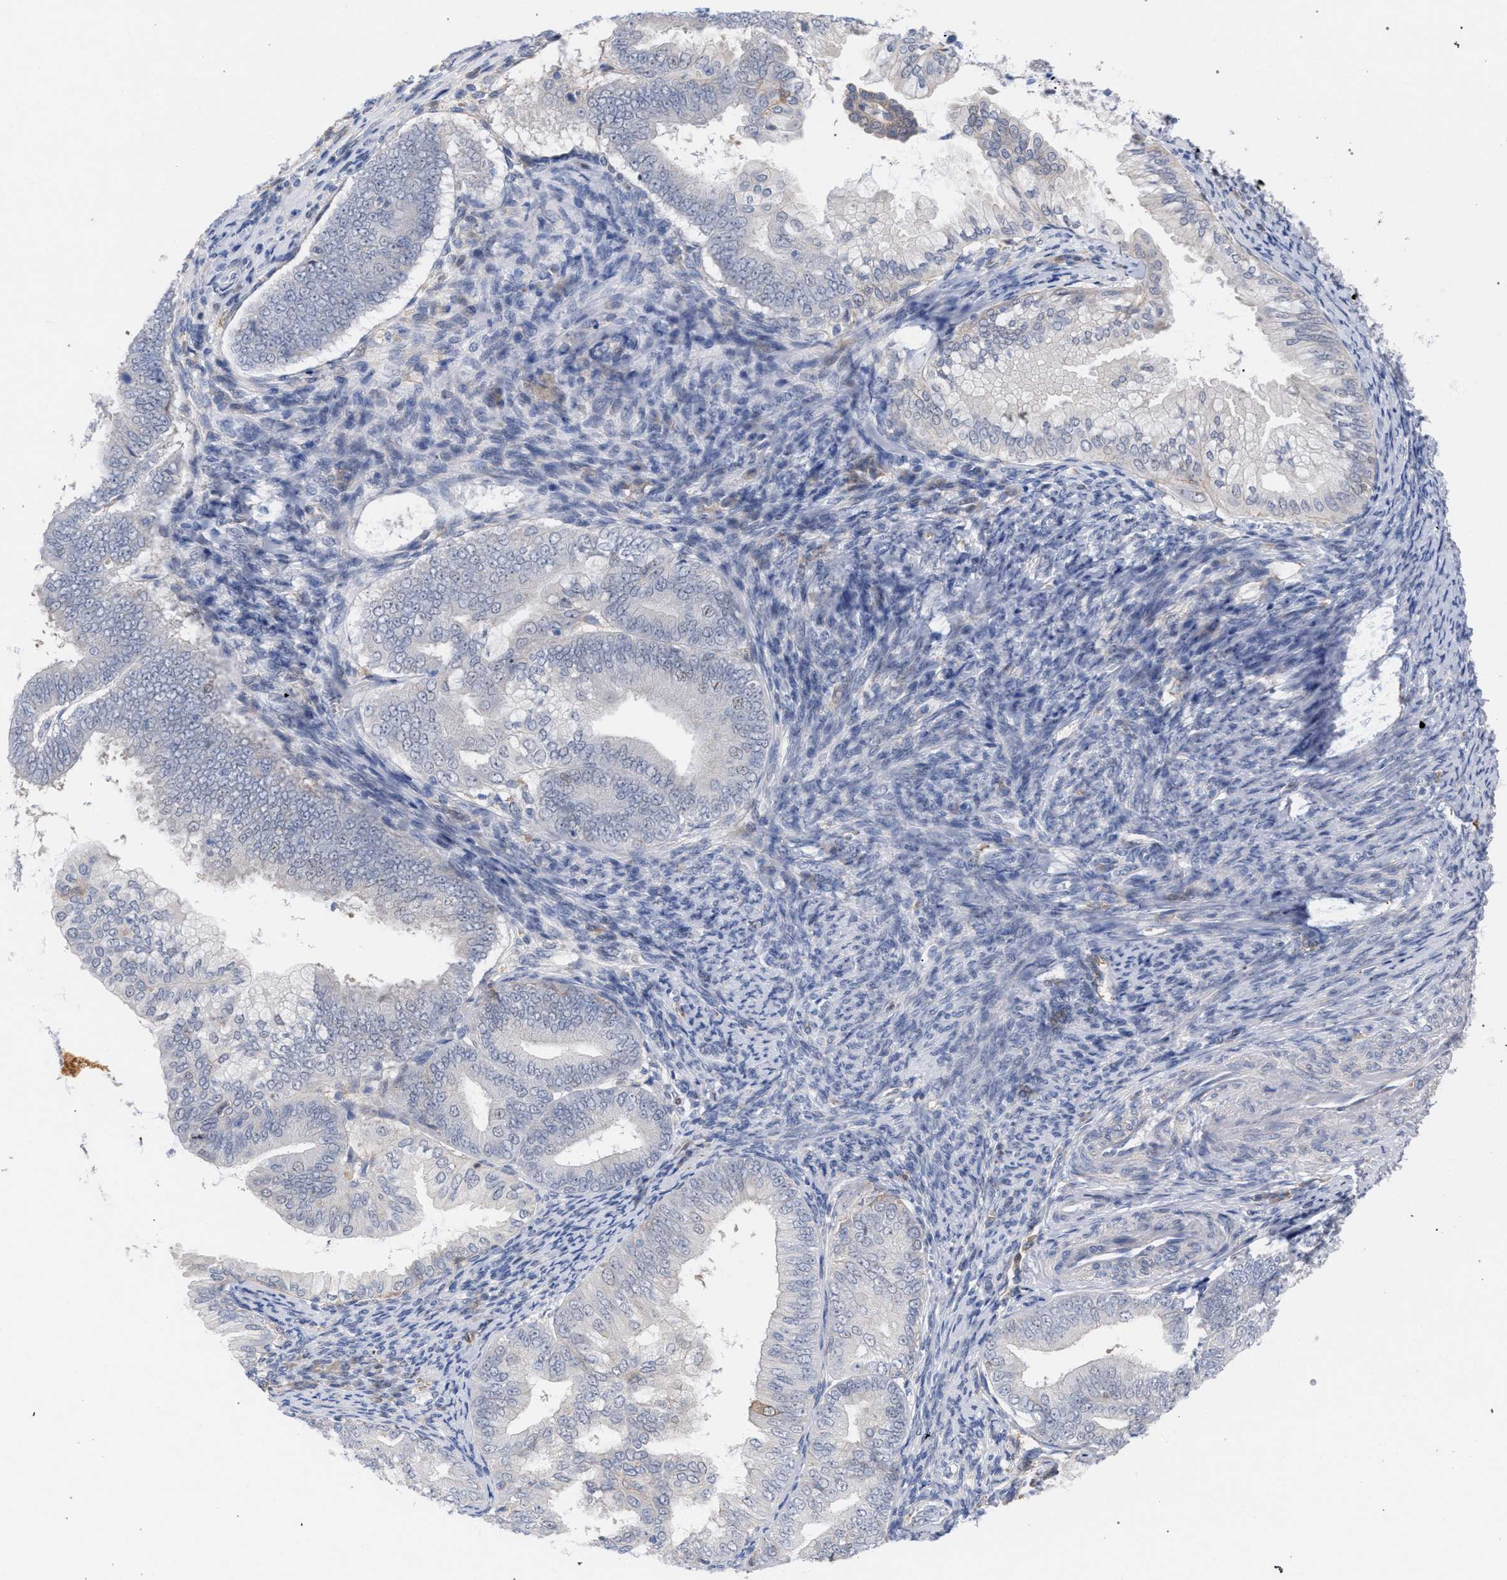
{"staining": {"intensity": "negative", "quantity": "none", "location": "none"}, "tissue": "endometrial cancer", "cell_type": "Tumor cells", "image_type": "cancer", "snomed": [{"axis": "morphology", "description": "Adenocarcinoma, NOS"}, {"axis": "topography", "description": "Endometrium"}], "caption": "Histopathology image shows no significant protein expression in tumor cells of endometrial cancer.", "gene": "FHOD3", "patient": {"sex": "female", "age": 63}}